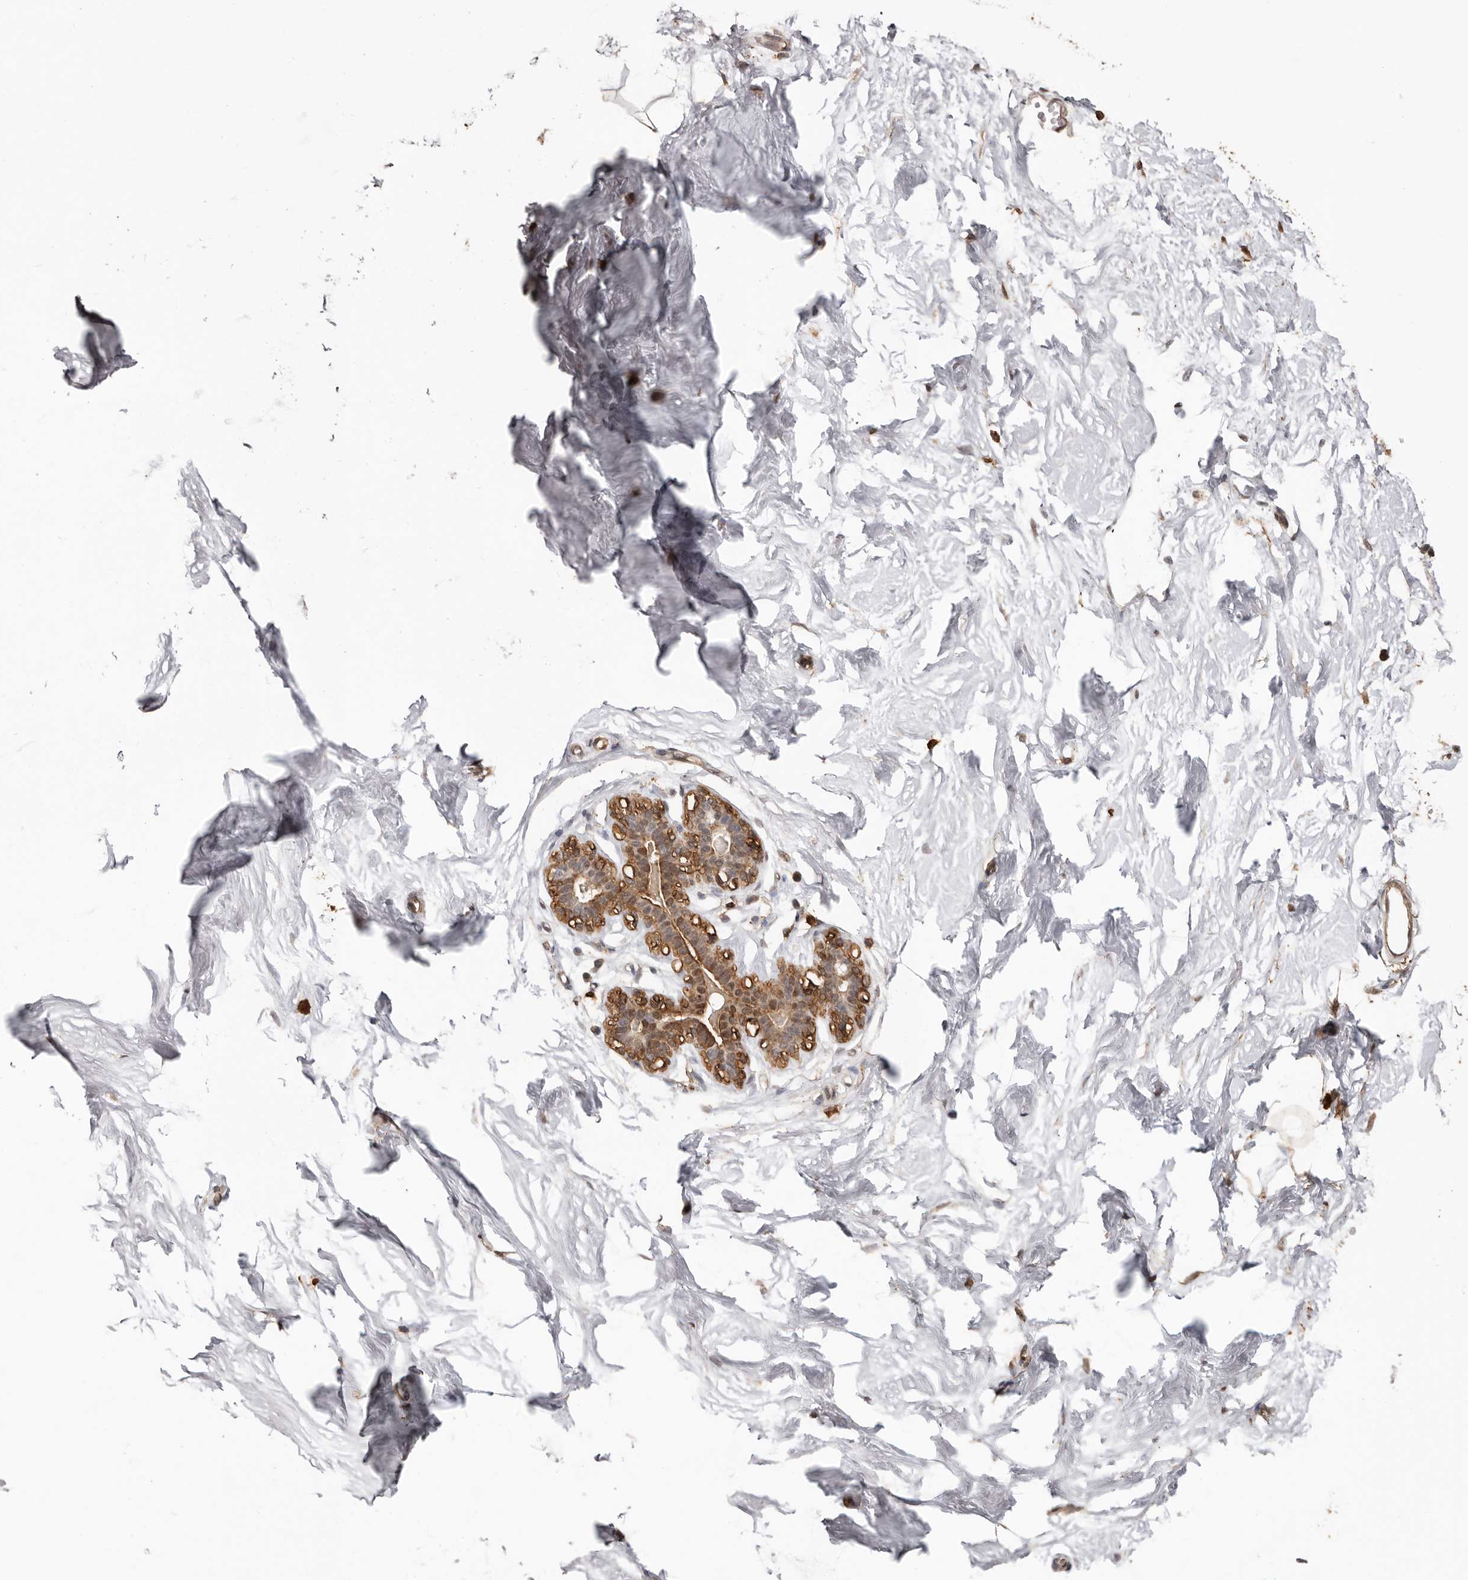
{"staining": {"intensity": "strong", "quantity": "25%-75%", "location": "cytoplasmic/membranous"}, "tissue": "breast", "cell_type": "Adipocytes", "image_type": "normal", "snomed": [{"axis": "morphology", "description": "Normal tissue, NOS"}, {"axis": "topography", "description": "Breast"}], "caption": "Benign breast was stained to show a protein in brown. There is high levels of strong cytoplasmic/membranous positivity in about 25%-75% of adipocytes. (DAB IHC, brown staining for protein, blue staining for nuclei).", "gene": "PRR12", "patient": {"sex": "female", "age": 26}}